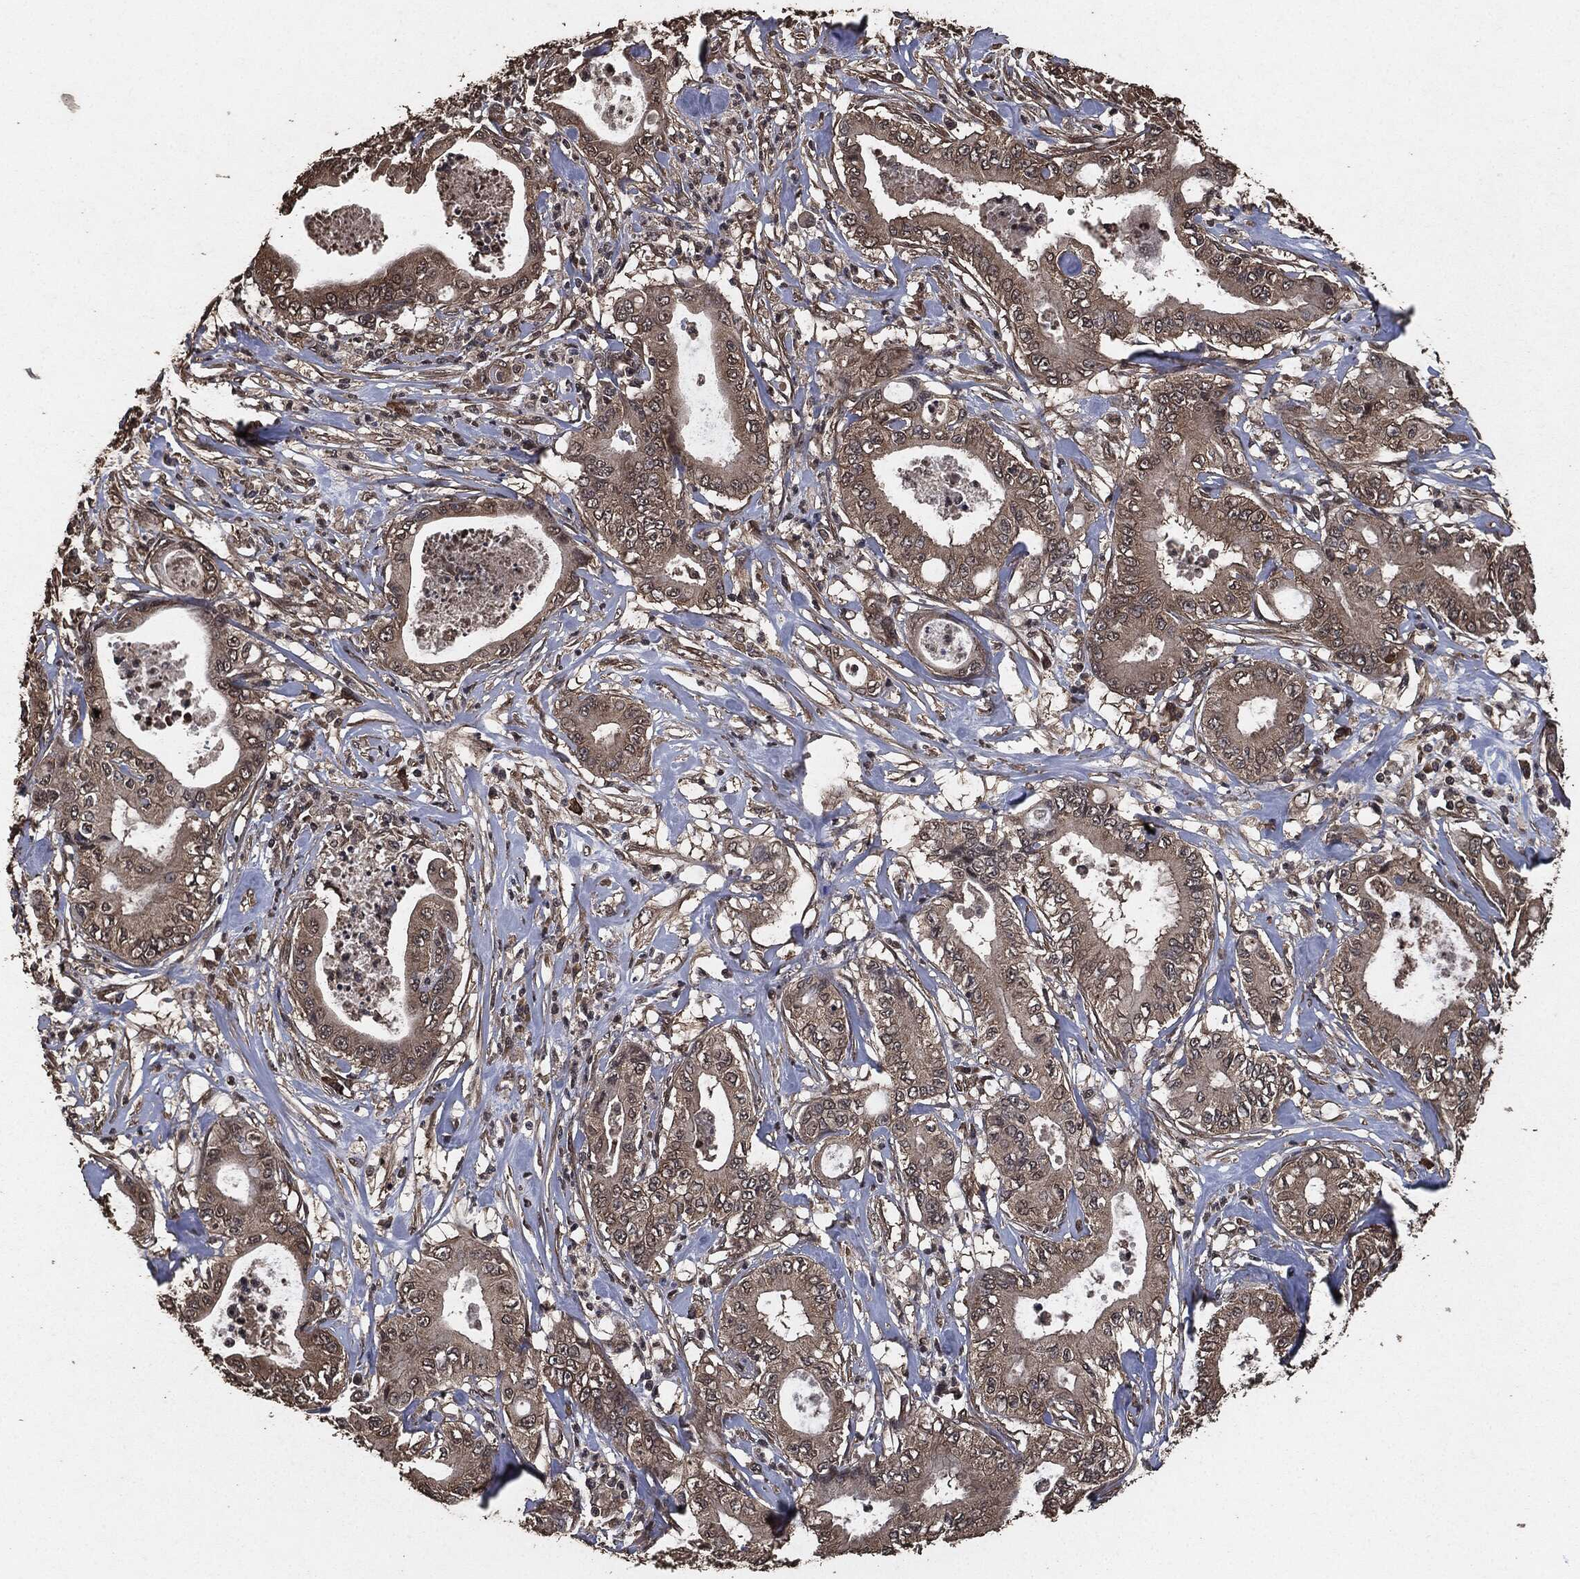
{"staining": {"intensity": "weak", "quantity": "25%-75%", "location": "cytoplasmic/membranous"}, "tissue": "pancreatic cancer", "cell_type": "Tumor cells", "image_type": "cancer", "snomed": [{"axis": "morphology", "description": "Adenocarcinoma, NOS"}, {"axis": "topography", "description": "Pancreas"}], "caption": "A micrograph showing weak cytoplasmic/membranous positivity in about 25%-75% of tumor cells in pancreatic cancer, as visualized by brown immunohistochemical staining.", "gene": "AKT1S1", "patient": {"sex": "male", "age": 71}}